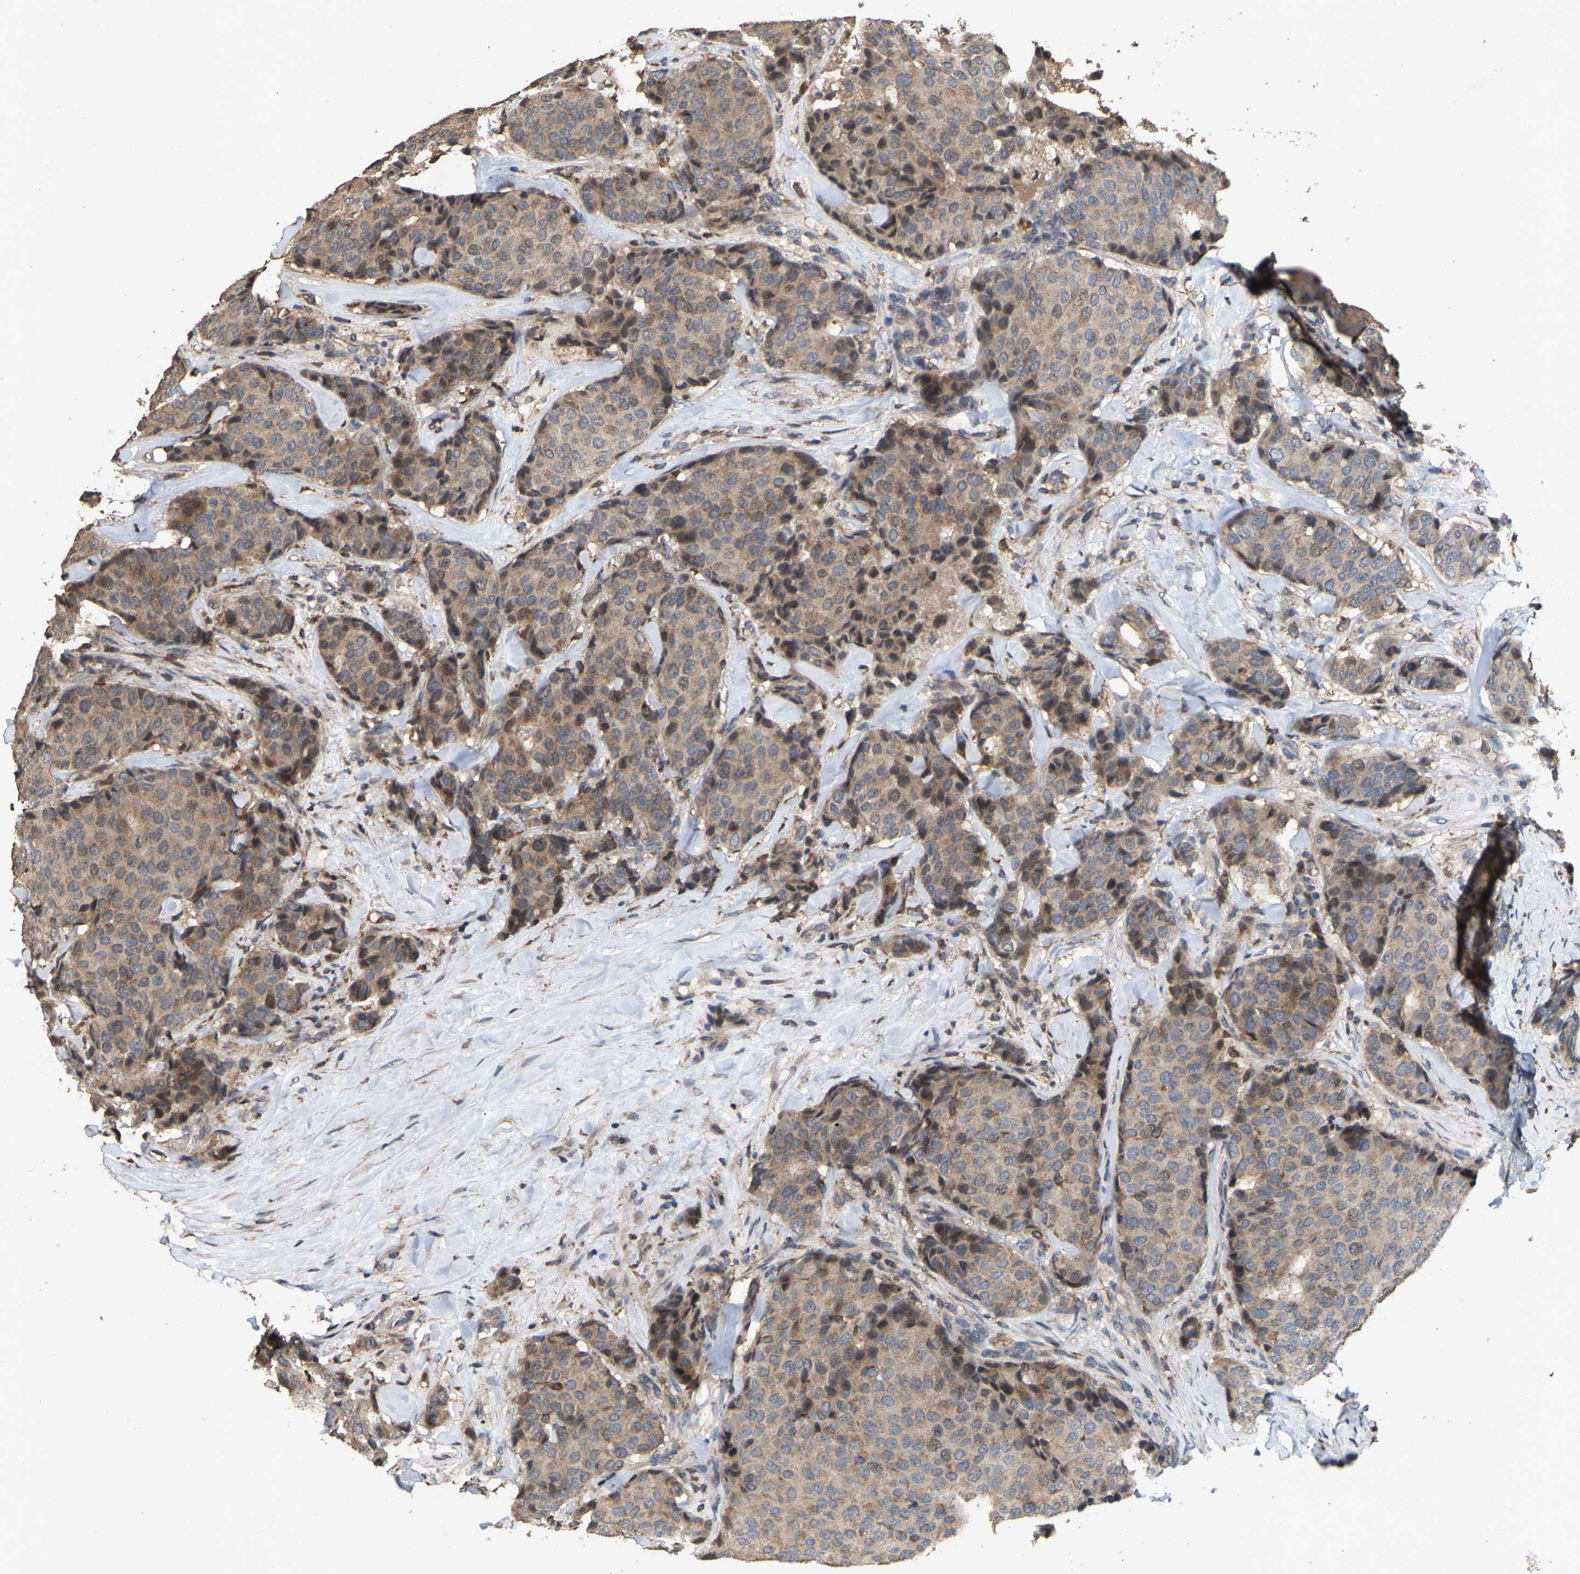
{"staining": {"intensity": "weak", "quantity": "25%-75%", "location": "cytoplasmic/membranous"}, "tissue": "breast cancer", "cell_type": "Tumor cells", "image_type": "cancer", "snomed": [{"axis": "morphology", "description": "Duct carcinoma"}, {"axis": "topography", "description": "Breast"}], "caption": "Weak cytoplasmic/membranous protein expression is appreciated in about 25%-75% of tumor cells in breast intraductal carcinoma.", "gene": "TDRKH", "patient": {"sex": "female", "age": 75}}